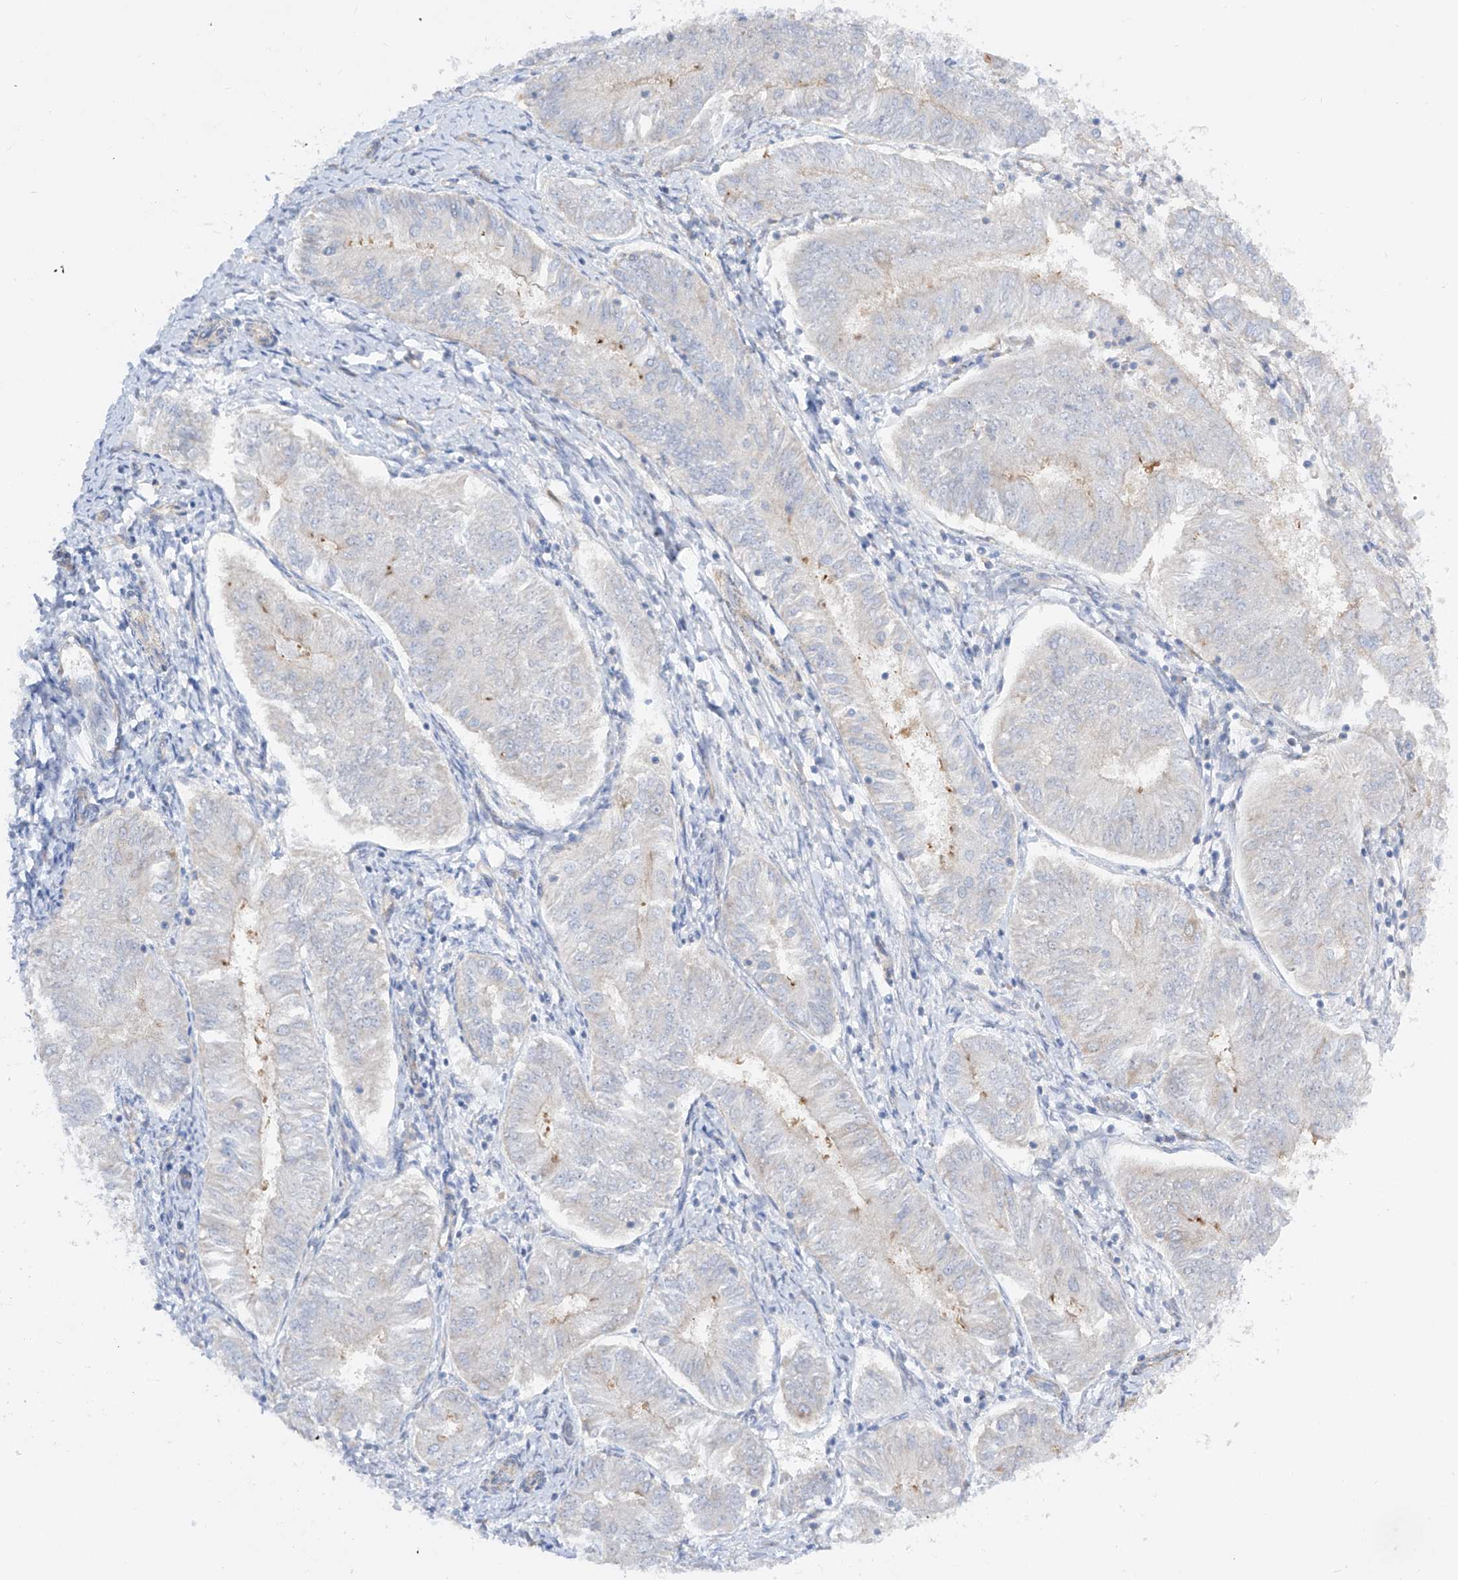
{"staining": {"intensity": "negative", "quantity": "none", "location": "none"}, "tissue": "endometrial cancer", "cell_type": "Tumor cells", "image_type": "cancer", "snomed": [{"axis": "morphology", "description": "Adenocarcinoma, NOS"}, {"axis": "topography", "description": "Endometrium"}], "caption": "IHC photomicrograph of endometrial adenocarcinoma stained for a protein (brown), which demonstrates no expression in tumor cells.", "gene": "LCA5", "patient": {"sex": "female", "age": 58}}